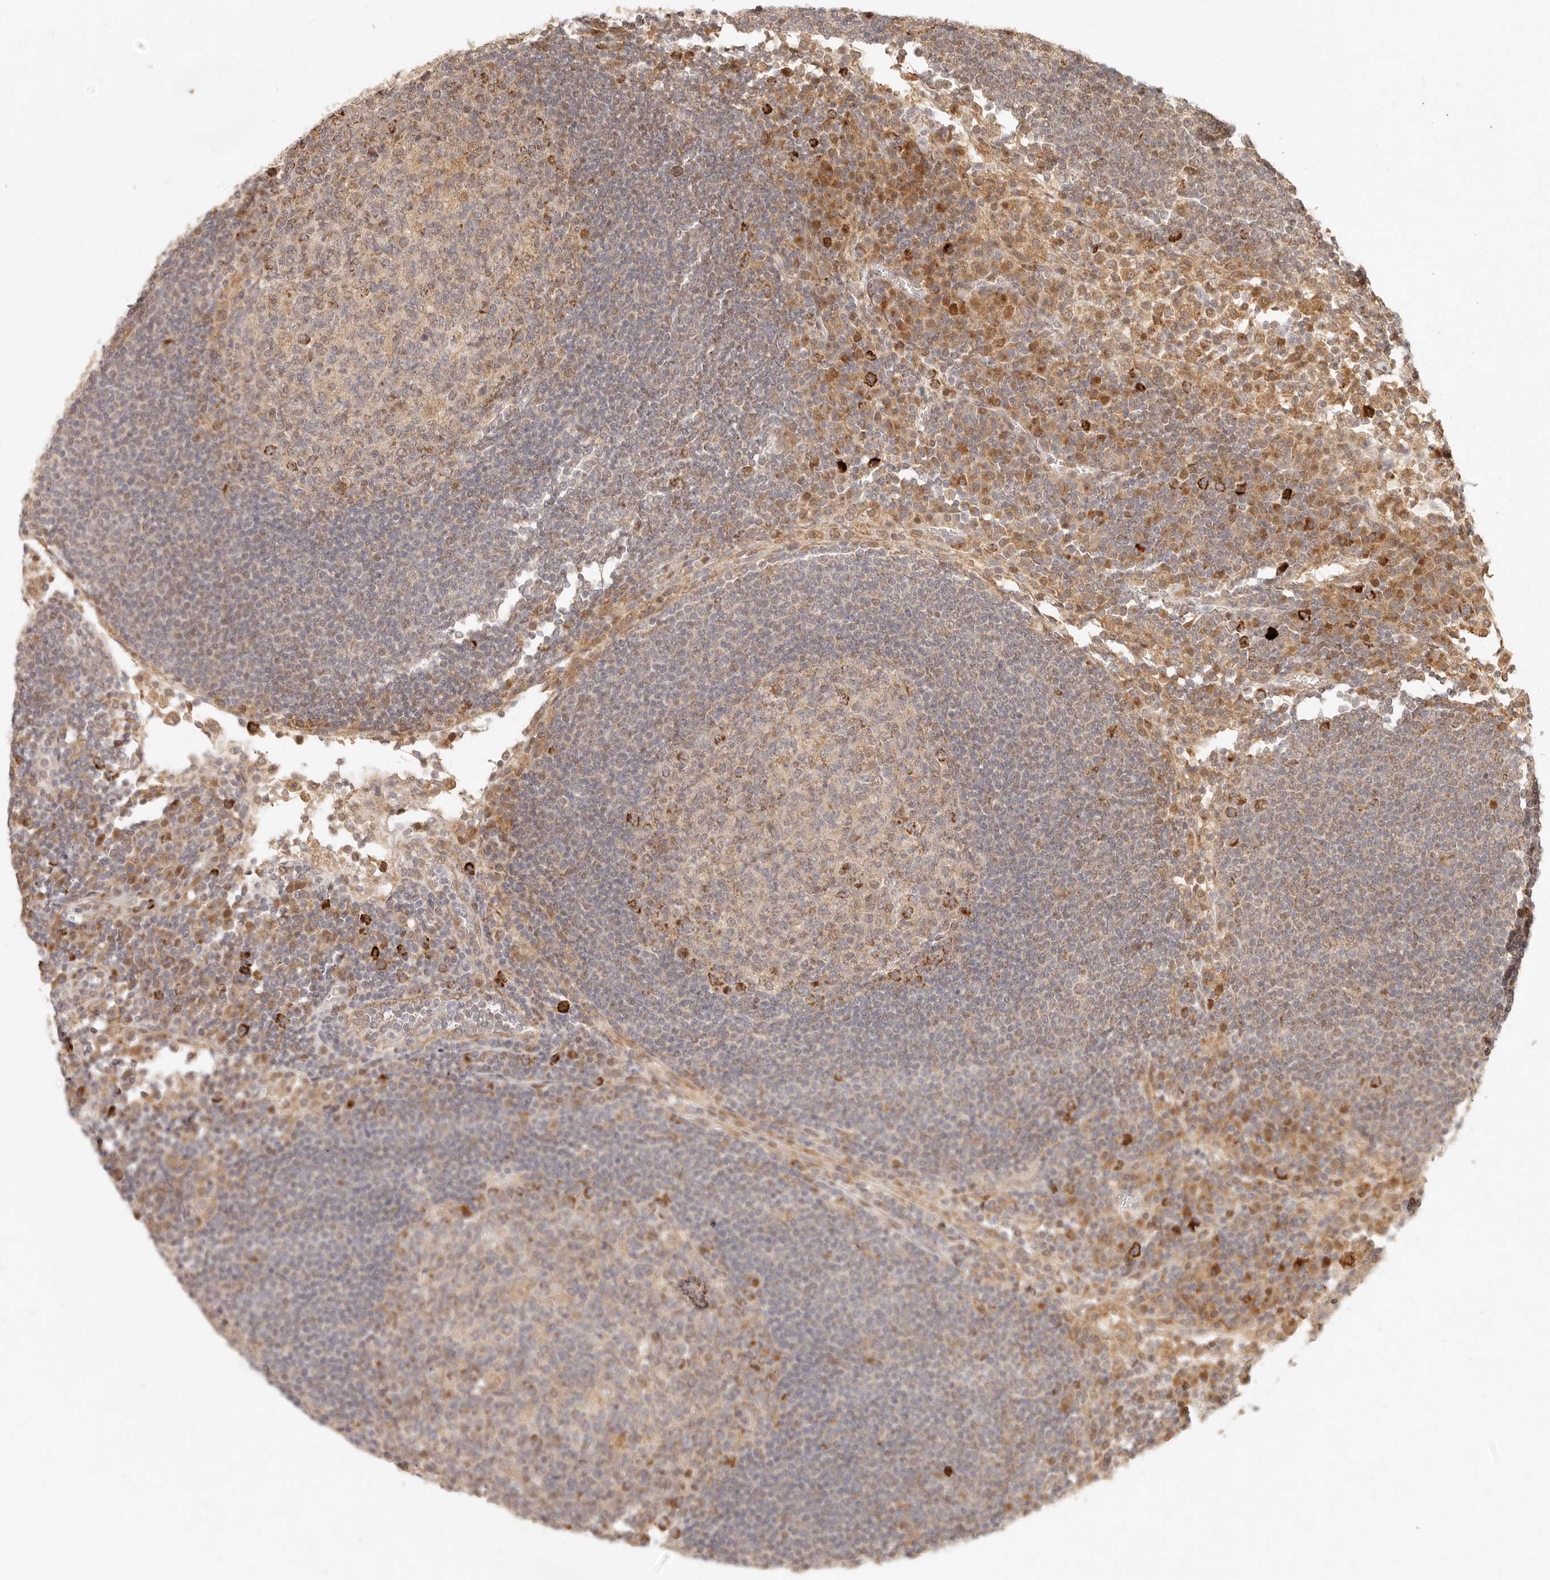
{"staining": {"intensity": "moderate", "quantity": ">75%", "location": "cytoplasmic/membranous"}, "tissue": "lymph node", "cell_type": "Germinal center cells", "image_type": "normal", "snomed": [{"axis": "morphology", "description": "Normal tissue, NOS"}, {"axis": "topography", "description": "Lymph node"}], "caption": "DAB immunohistochemical staining of unremarkable lymph node displays moderate cytoplasmic/membranous protein positivity in about >75% of germinal center cells. The staining was performed using DAB to visualize the protein expression in brown, while the nuclei were stained in blue with hematoxylin (Magnification: 20x).", "gene": "TIMM17A", "patient": {"sex": "female", "age": 53}}